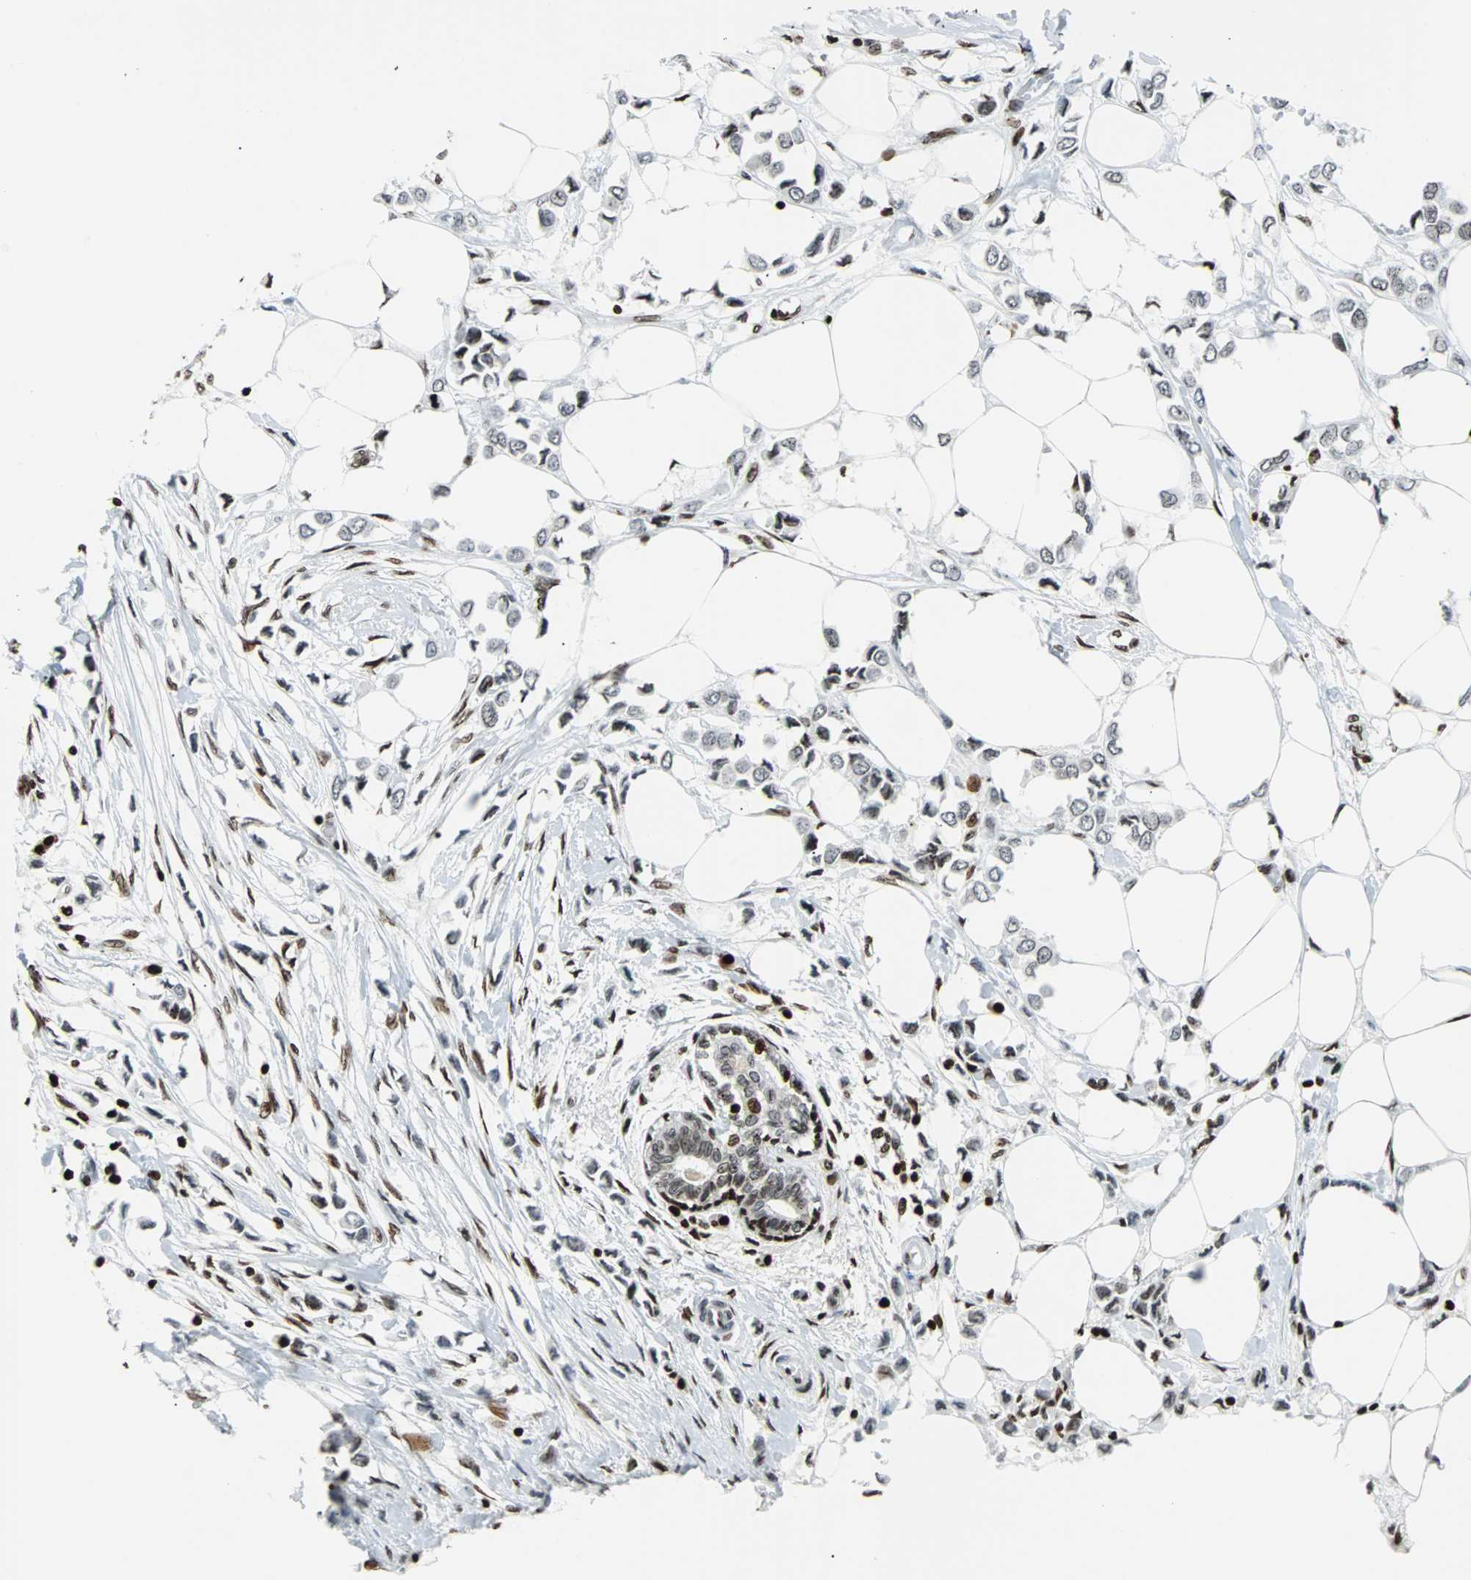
{"staining": {"intensity": "negative", "quantity": "none", "location": "none"}, "tissue": "breast cancer", "cell_type": "Tumor cells", "image_type": "cancer", "snomed": [{"axis": "morphology", "description": "Lobular carcinoma"}, {"axis": "topography", "description": "Breast"}], "caption": "Tumor cells are negative for brown protein staining in breast cancer.", "gene": "ZNF131", "patient": {"sex": "female", "age": 51}}